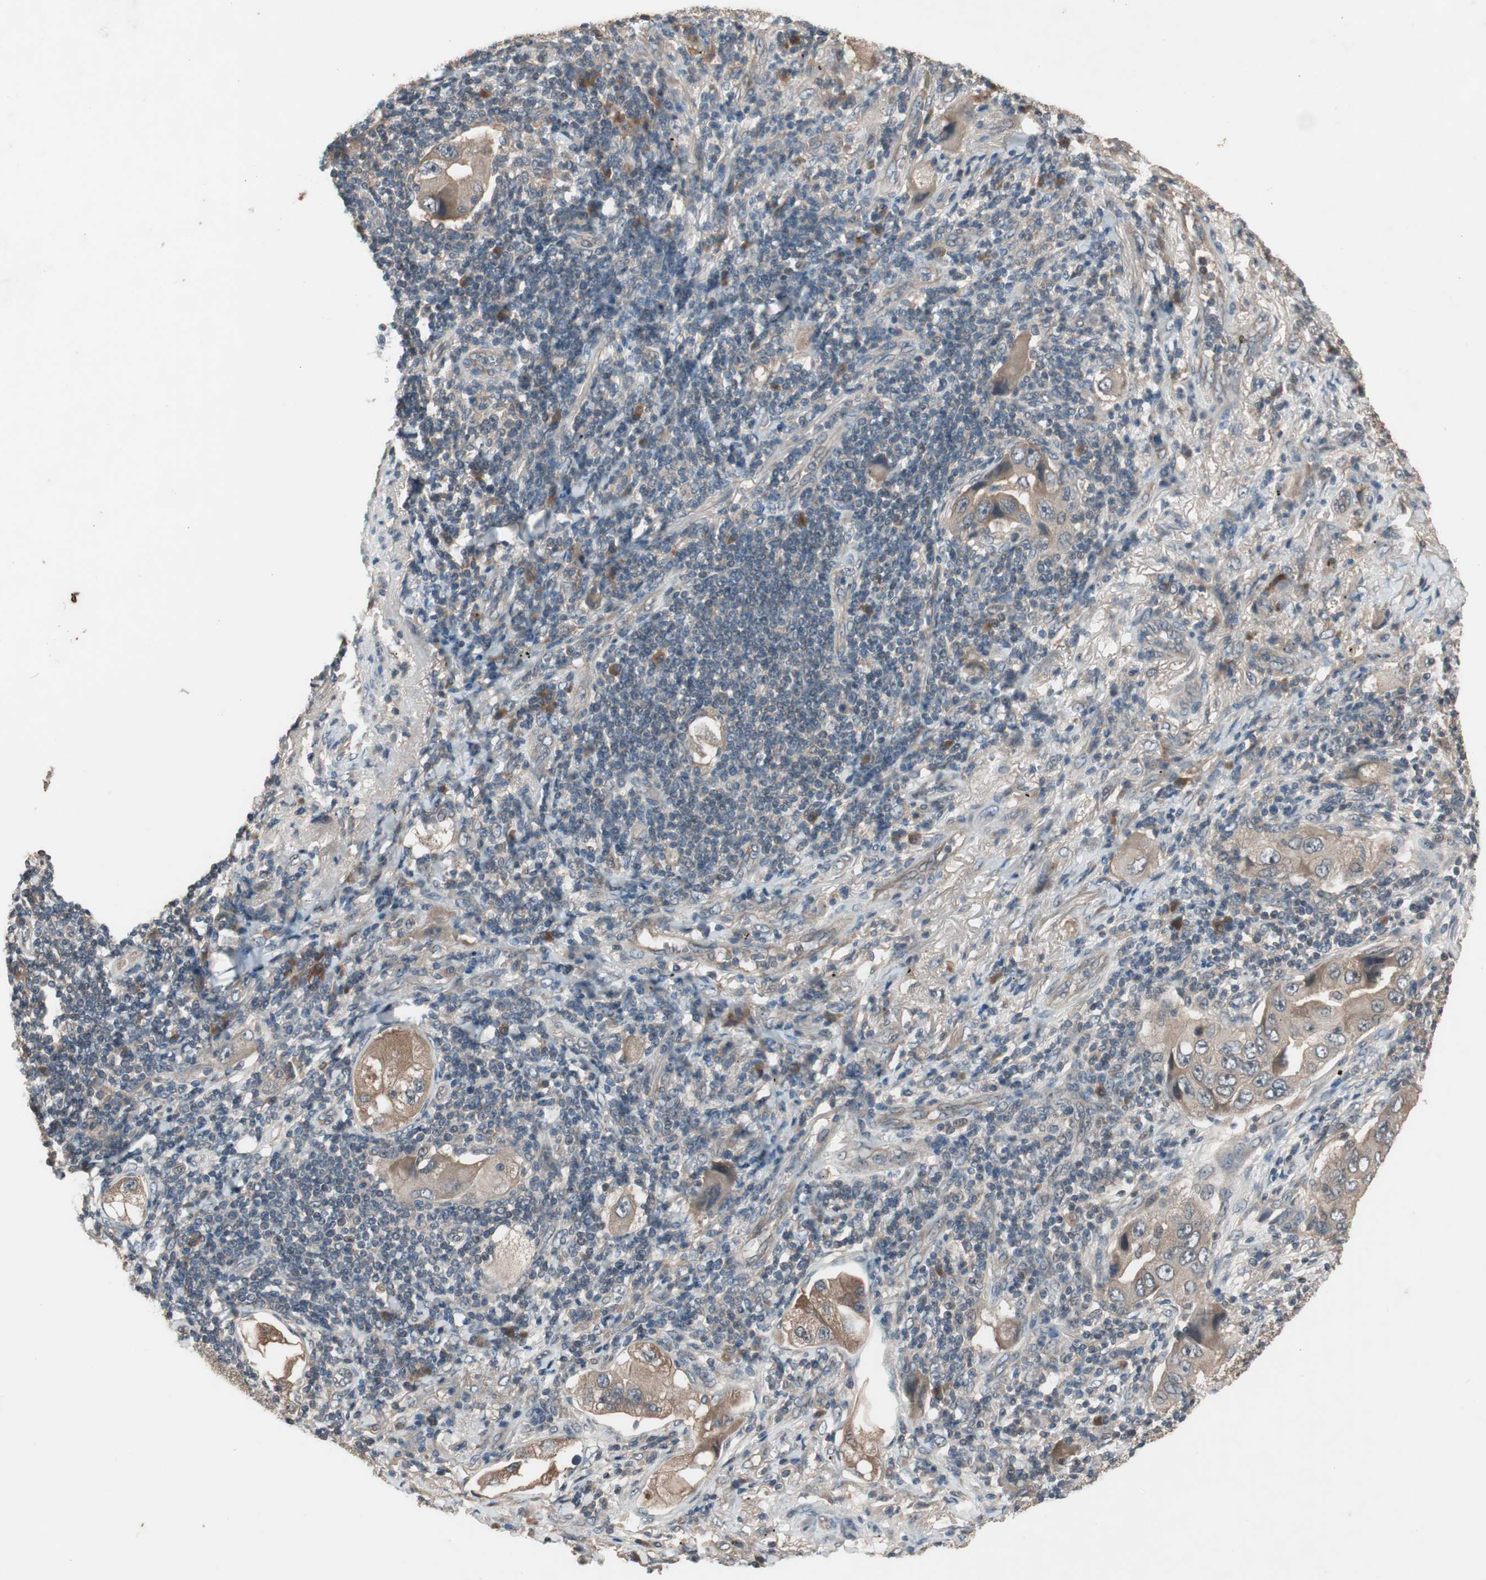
{"staining": {"intensity": "moderate", "quantity": ">75%", "location": "cytoplasmic/membranous"}, "tissue": "lung cancer", "cell_type": "Tumor cells", "image_type": "cancer", "snomed": [{"axis": "morphology", "description": "Adenocarcinoma, NOS"}, {"axis": "topography", "description": "Lung"}], "caption": "Immunohistochemical staining of lung adenocarcinoma reveals medium levels of moderate cytoplasmic/membranous expression in about >75% of tumor cells.", "gene": "NSF", "patient": {"sex": "female", "age": 65}}